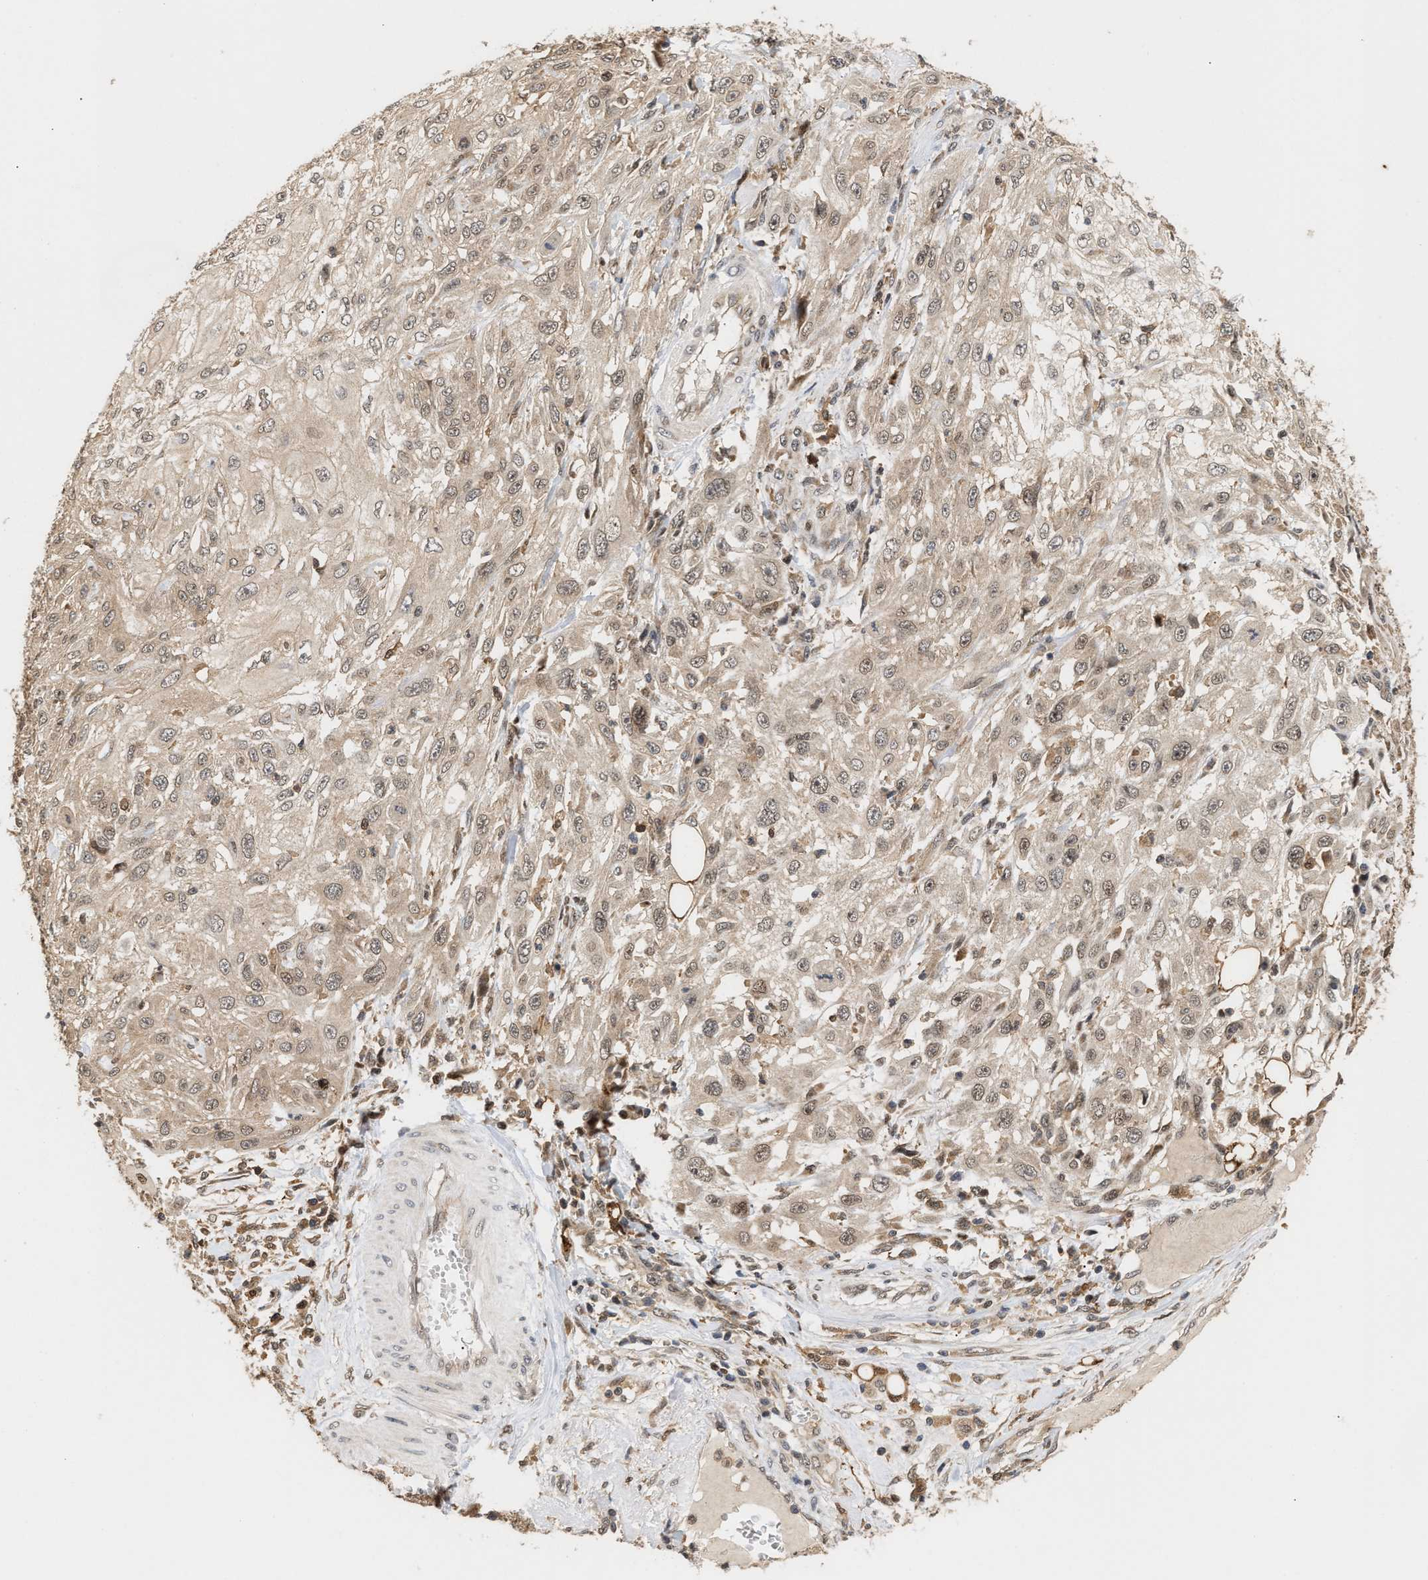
{"staining": {"intensity": "weak", "quantity": "25%-75%", "location": "nuclear"}, "tissue": "skin cancer", "cell_type": "Tumor cells", "image_type": "cancer", "snomed": [{"axis": "morphology", "description": "Squamous cell carcinoma, NOS"}, {"axis": "topography", "description": "Skin"}], "caption": "Skin cancer stained for a protein exhibits weak nuclear positivity in tumor cells.", "gene": "ABHD5", "patient": {"sex": "male", "age": 75}}